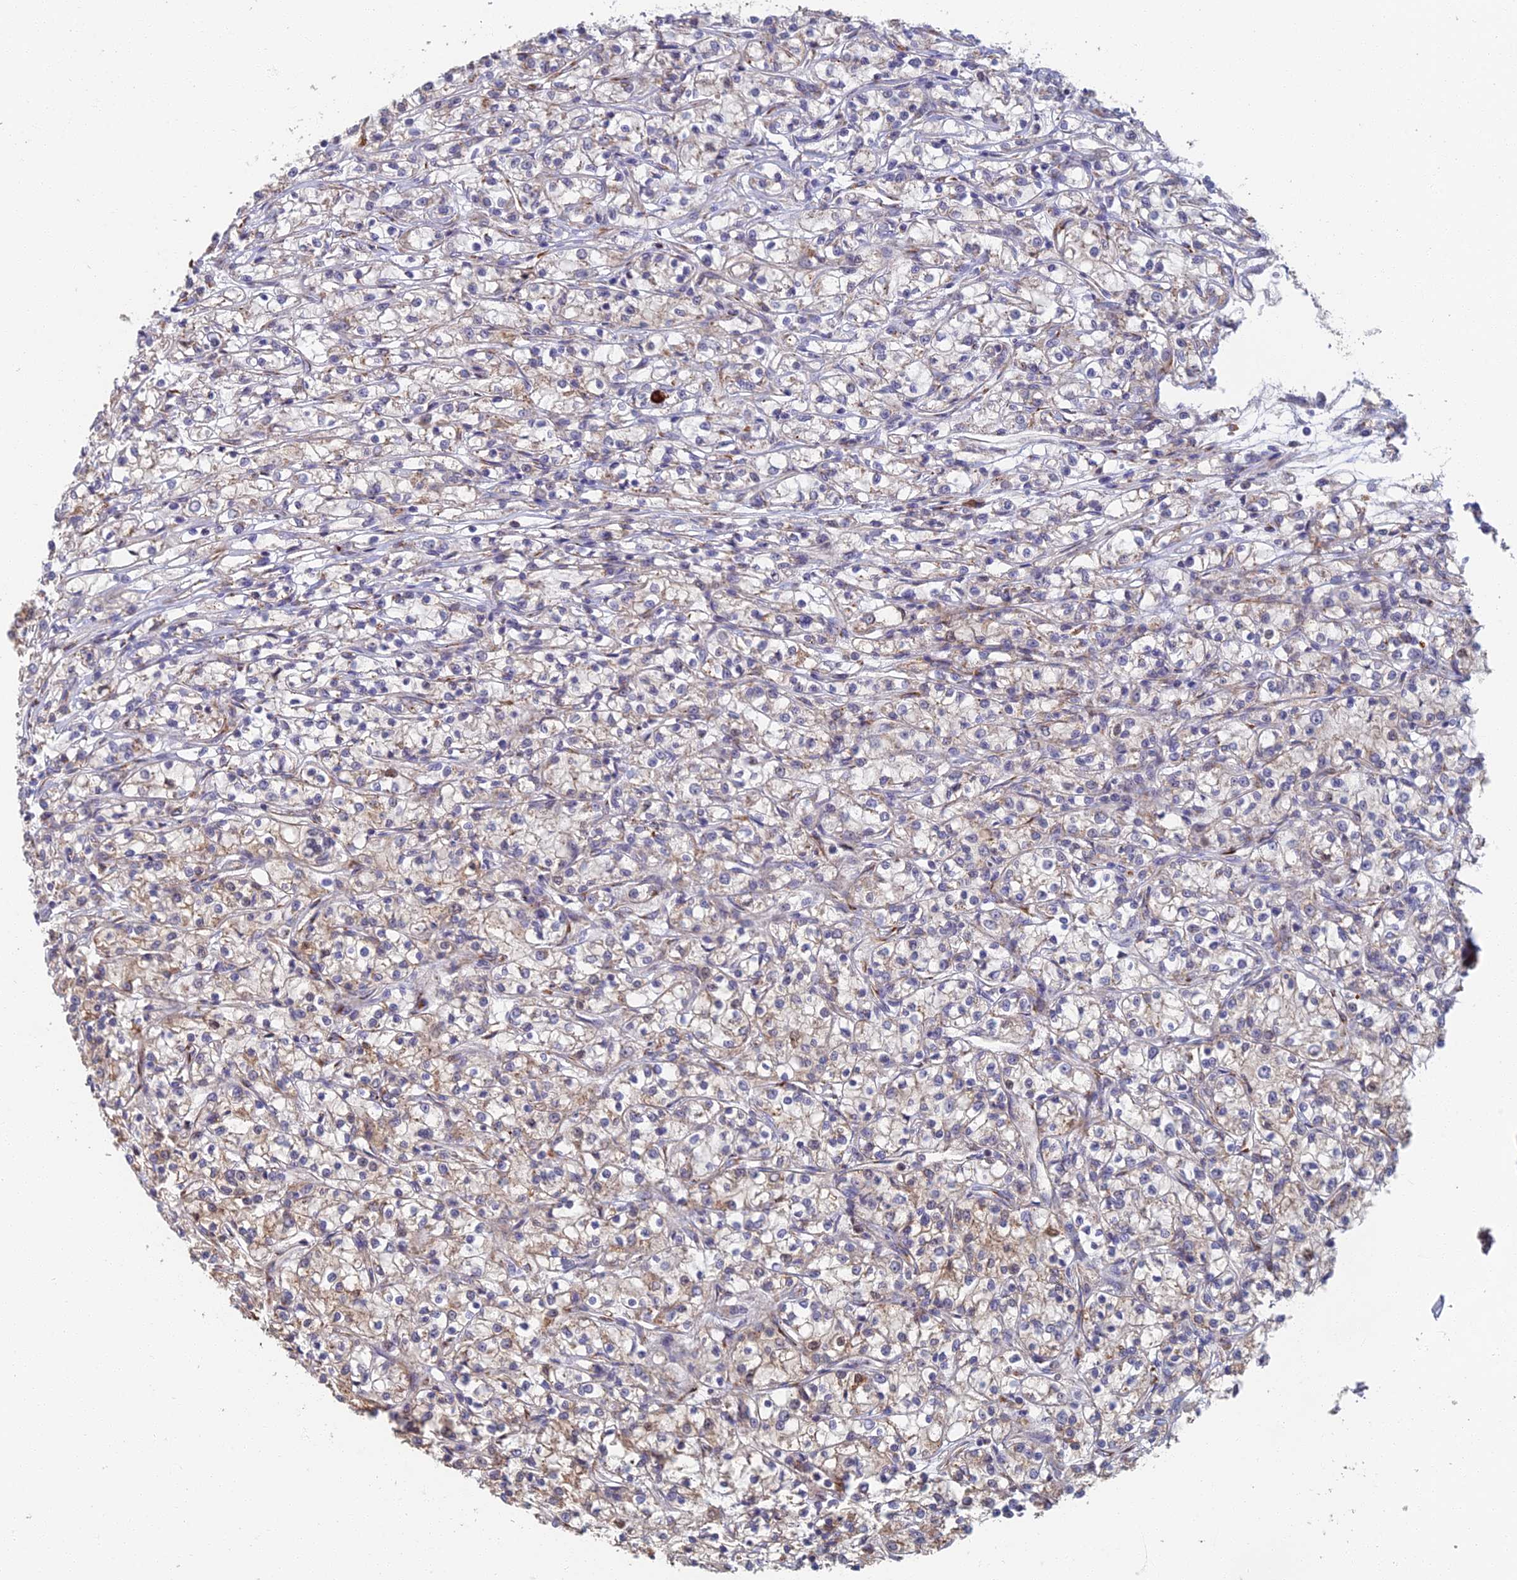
{"staining": {"intensity": "weak", "quantity": "25%-75%", "location": "cytoplasmic/membranous"}, "tissue": "renal cancer", "cell_type": "Tumor cells", "image_type": "cancer", "snomed": [{"axis": "morphology", "description": "Adenocarcinoma, NOS"}, {"axis": "topography", "description": "Kidney"}], "caption": "Immunohistochemistry (DAB) staining of human renal cancer (adenocarcinoma) reveals weak cytoplasmic/membranous protein staining in approximately 25%-75% of tumor cells.", "gene": "GPATCH1", "patient": {"sex": "female", "age": 59}}